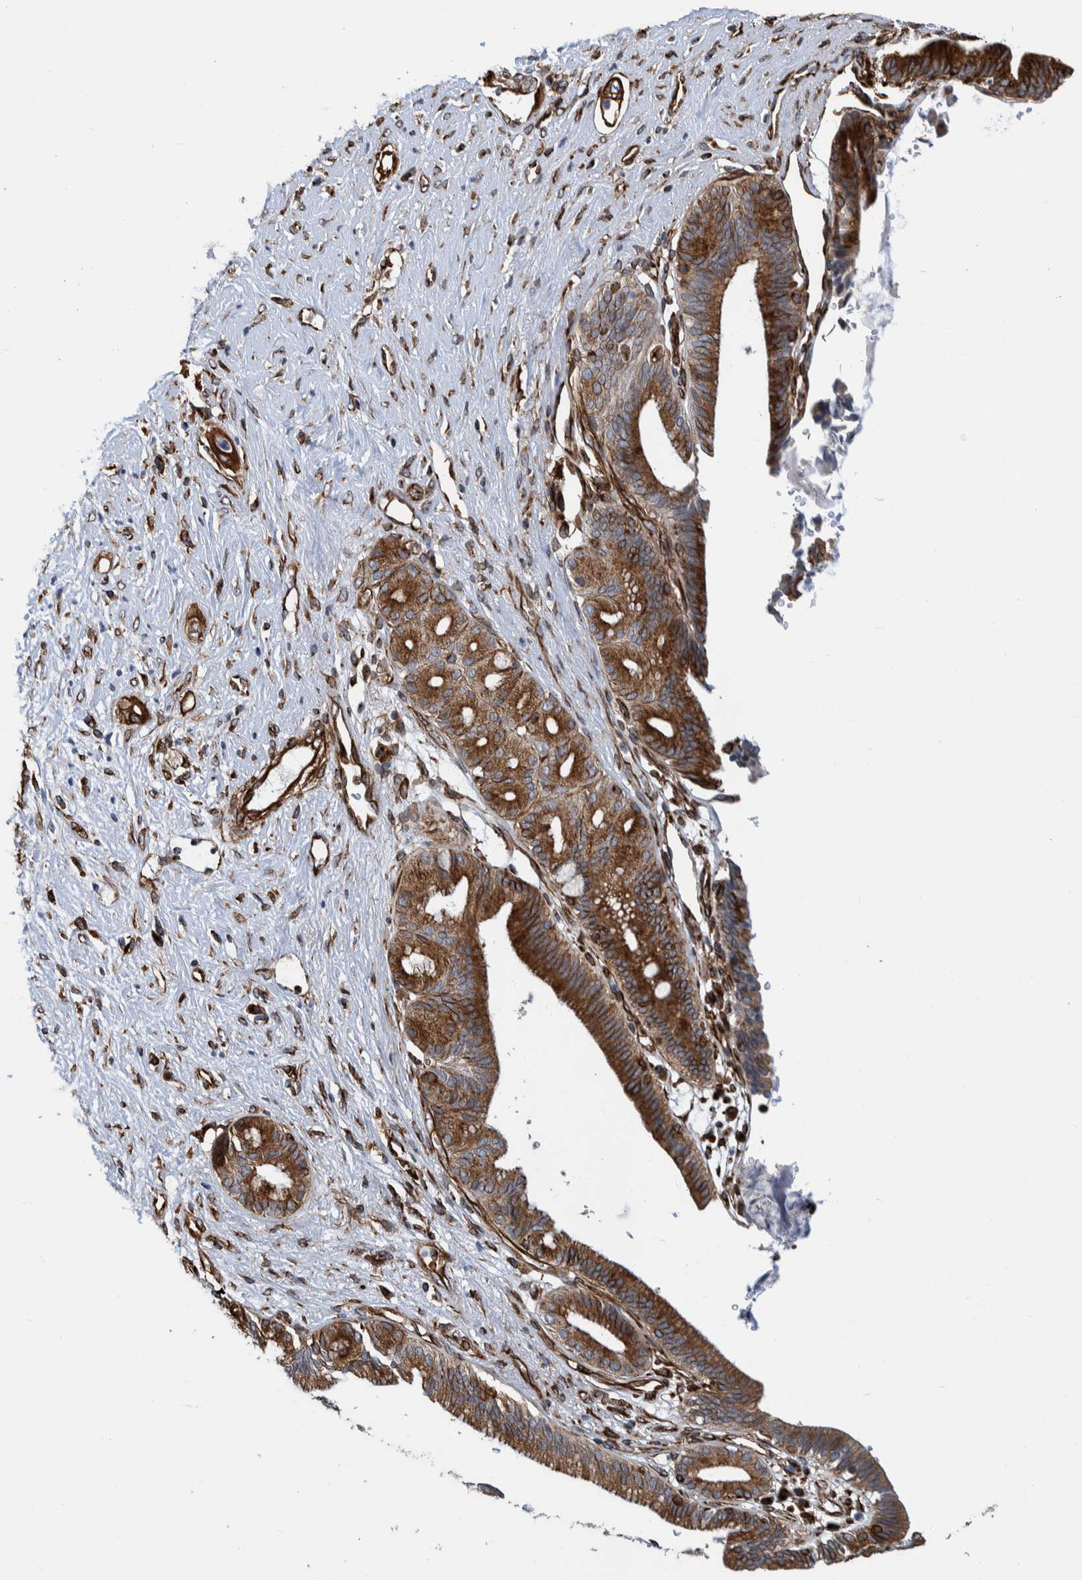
{"staining": {"intensity": "strong", "quantity": ">75%", "location": "cytoplasmic/membranous"}, "tissue": "pancreatic cancer", "cell_type": "Tumor cells", "image_type": "cancer", "snomed": [{"axis": "morphology", "description": "Adenocarcinoma, NOS"}, {"axis": "topography", "description": "Pancreas"}], "caption": "Pancreatic cancer stained with immunohistochemistry demonstrates strong cytoplasmic/membranous expression in about >75% of tumor cells.", "gene": "CCDC57", "patient": {"sex": "male", "age": 59}}